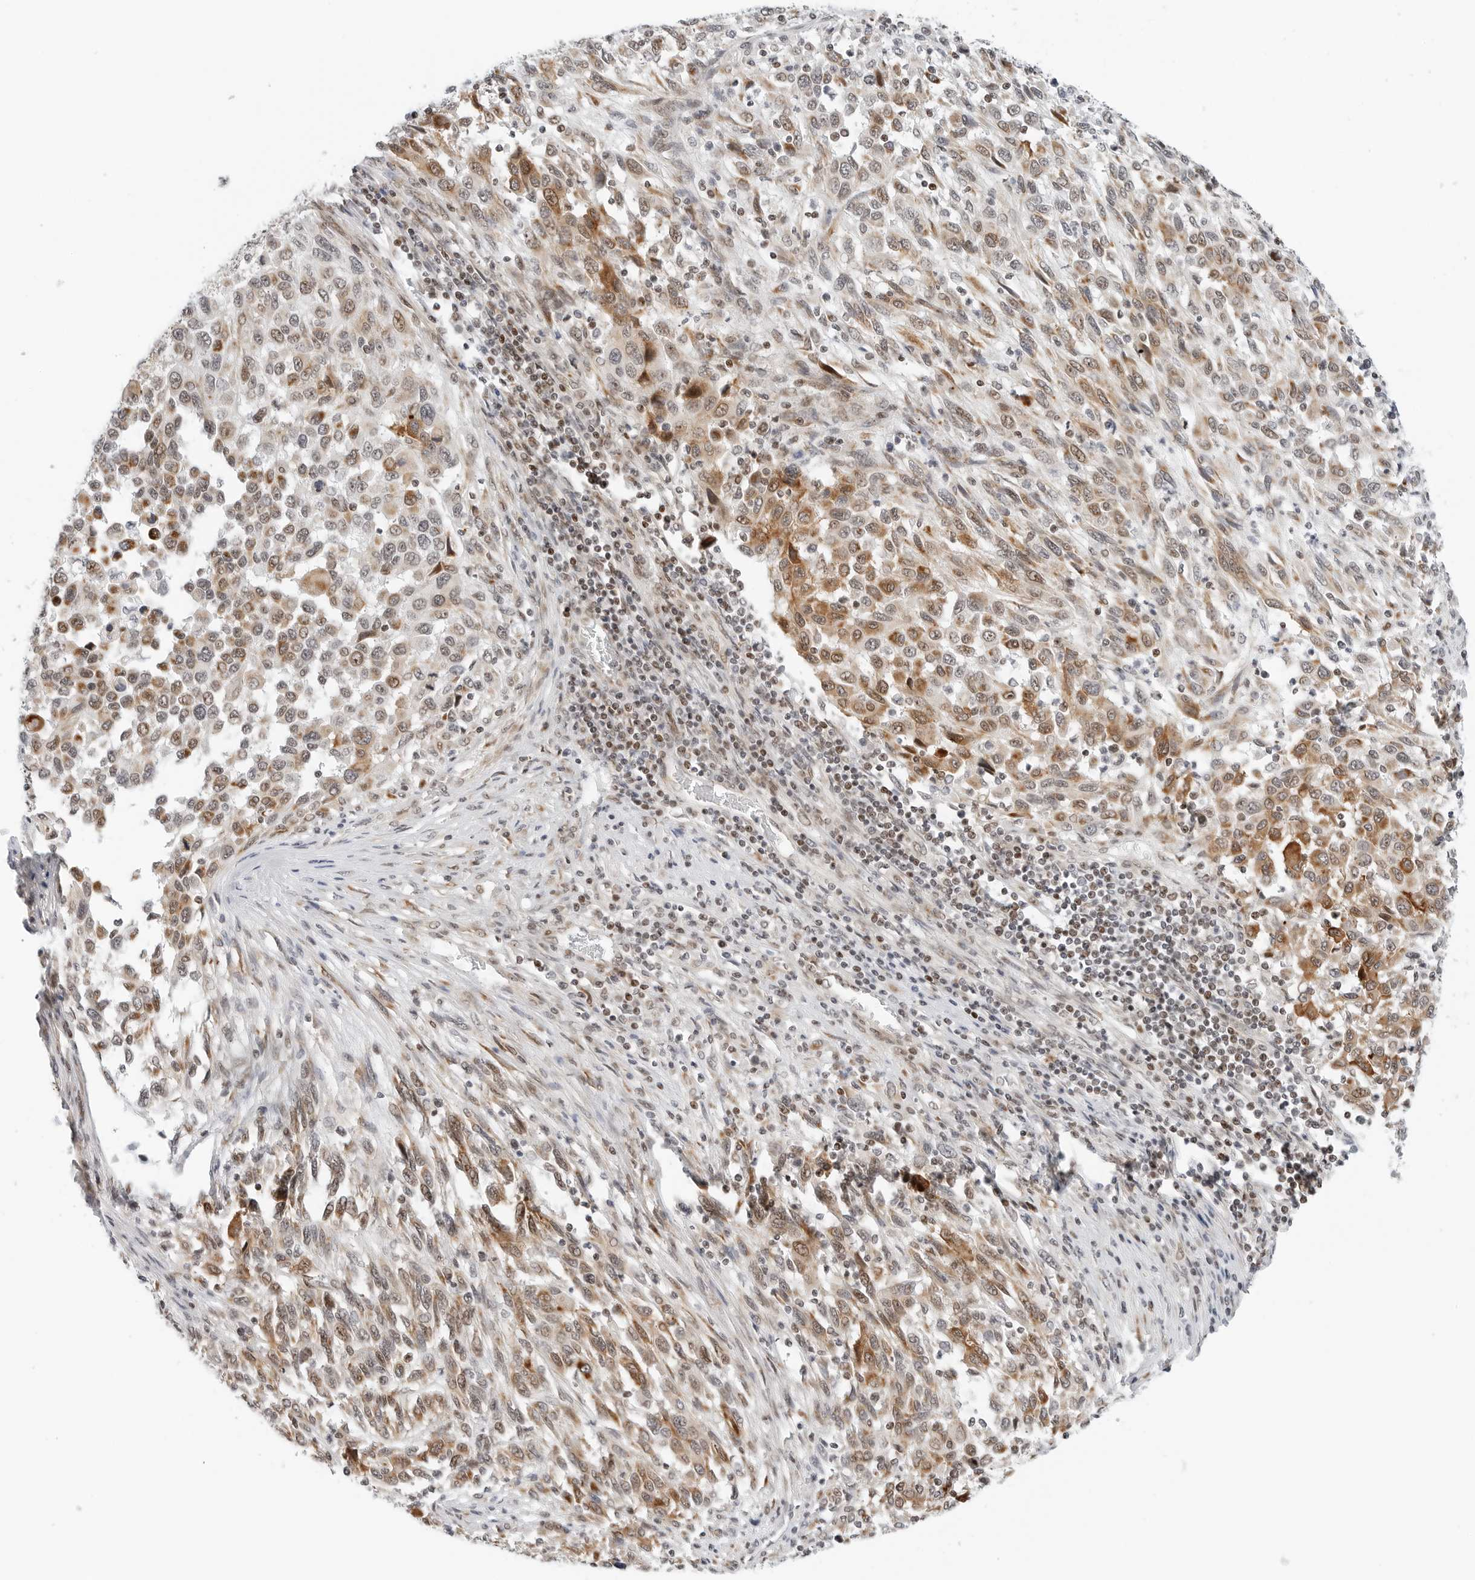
{"staining": {"intensity": "moderate", "quantity": "25%-75%", "location": "cytoplasmic/membranous,nuclear"}, "tissue": "melanoma", "cell_type": "Tumor cells", "image_type": "cancer", "snomed": [{"axis": "morphology", "description": "Malignant melanoma, Metastatic site"}, {"axis": "topography", "description": "Lymph node"}], "caption": "This histopathology image exhibits immunohistochemistry (IHC) staining of human malignant melanoma (metastatic site), with medium moderate cytoplasmic/membranous and nuclear staining in approximately 25%-75% of tumor cells.", "gene": "RIMKLA", "patient": {"sex": "male", "age": 61}}